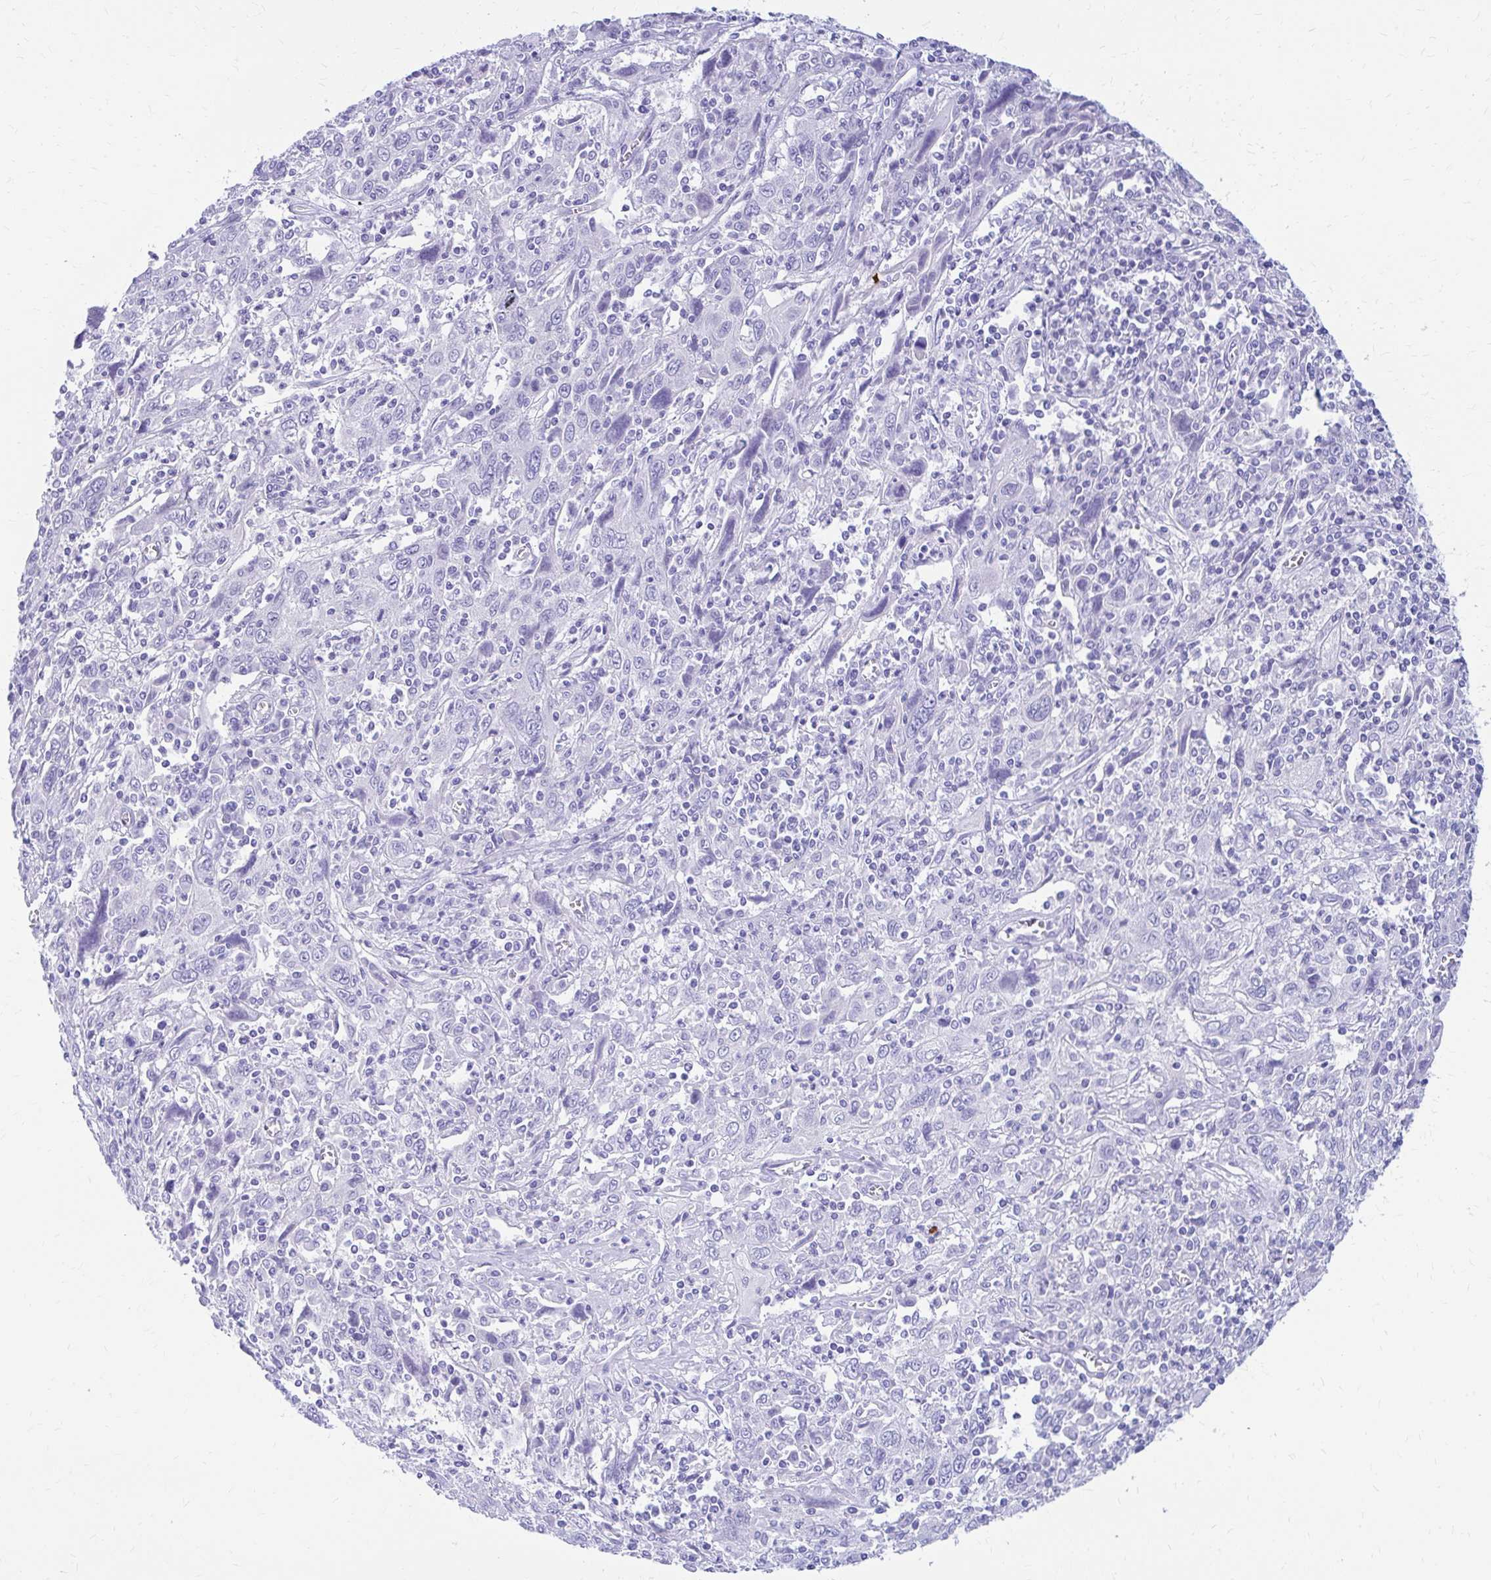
{"staining": {"intensity": "negative", "quantity": "none", "location": "none"}, "tissue": "cervical cancer", "cell_type": "Tumor cells", "image_type": "cancer", "snomed": [{"axis": "morphology", "description": "Squamous cell carcinoma, NOS"}, {"axis": "topography", "description": "Cervix"}], "caption": "A high-resolution micrograph shows IHC staining of squamous cell carcinoma (cervical), which shows no significant staining in tumor cells. The staining was performed using DAB to visualize the protein expression in brown, while the nuclei were stained in blue with hematoxylin (Magnification: 20x).", "gene": "NSG2", "patient": {"sex": "female", "age": 46}}